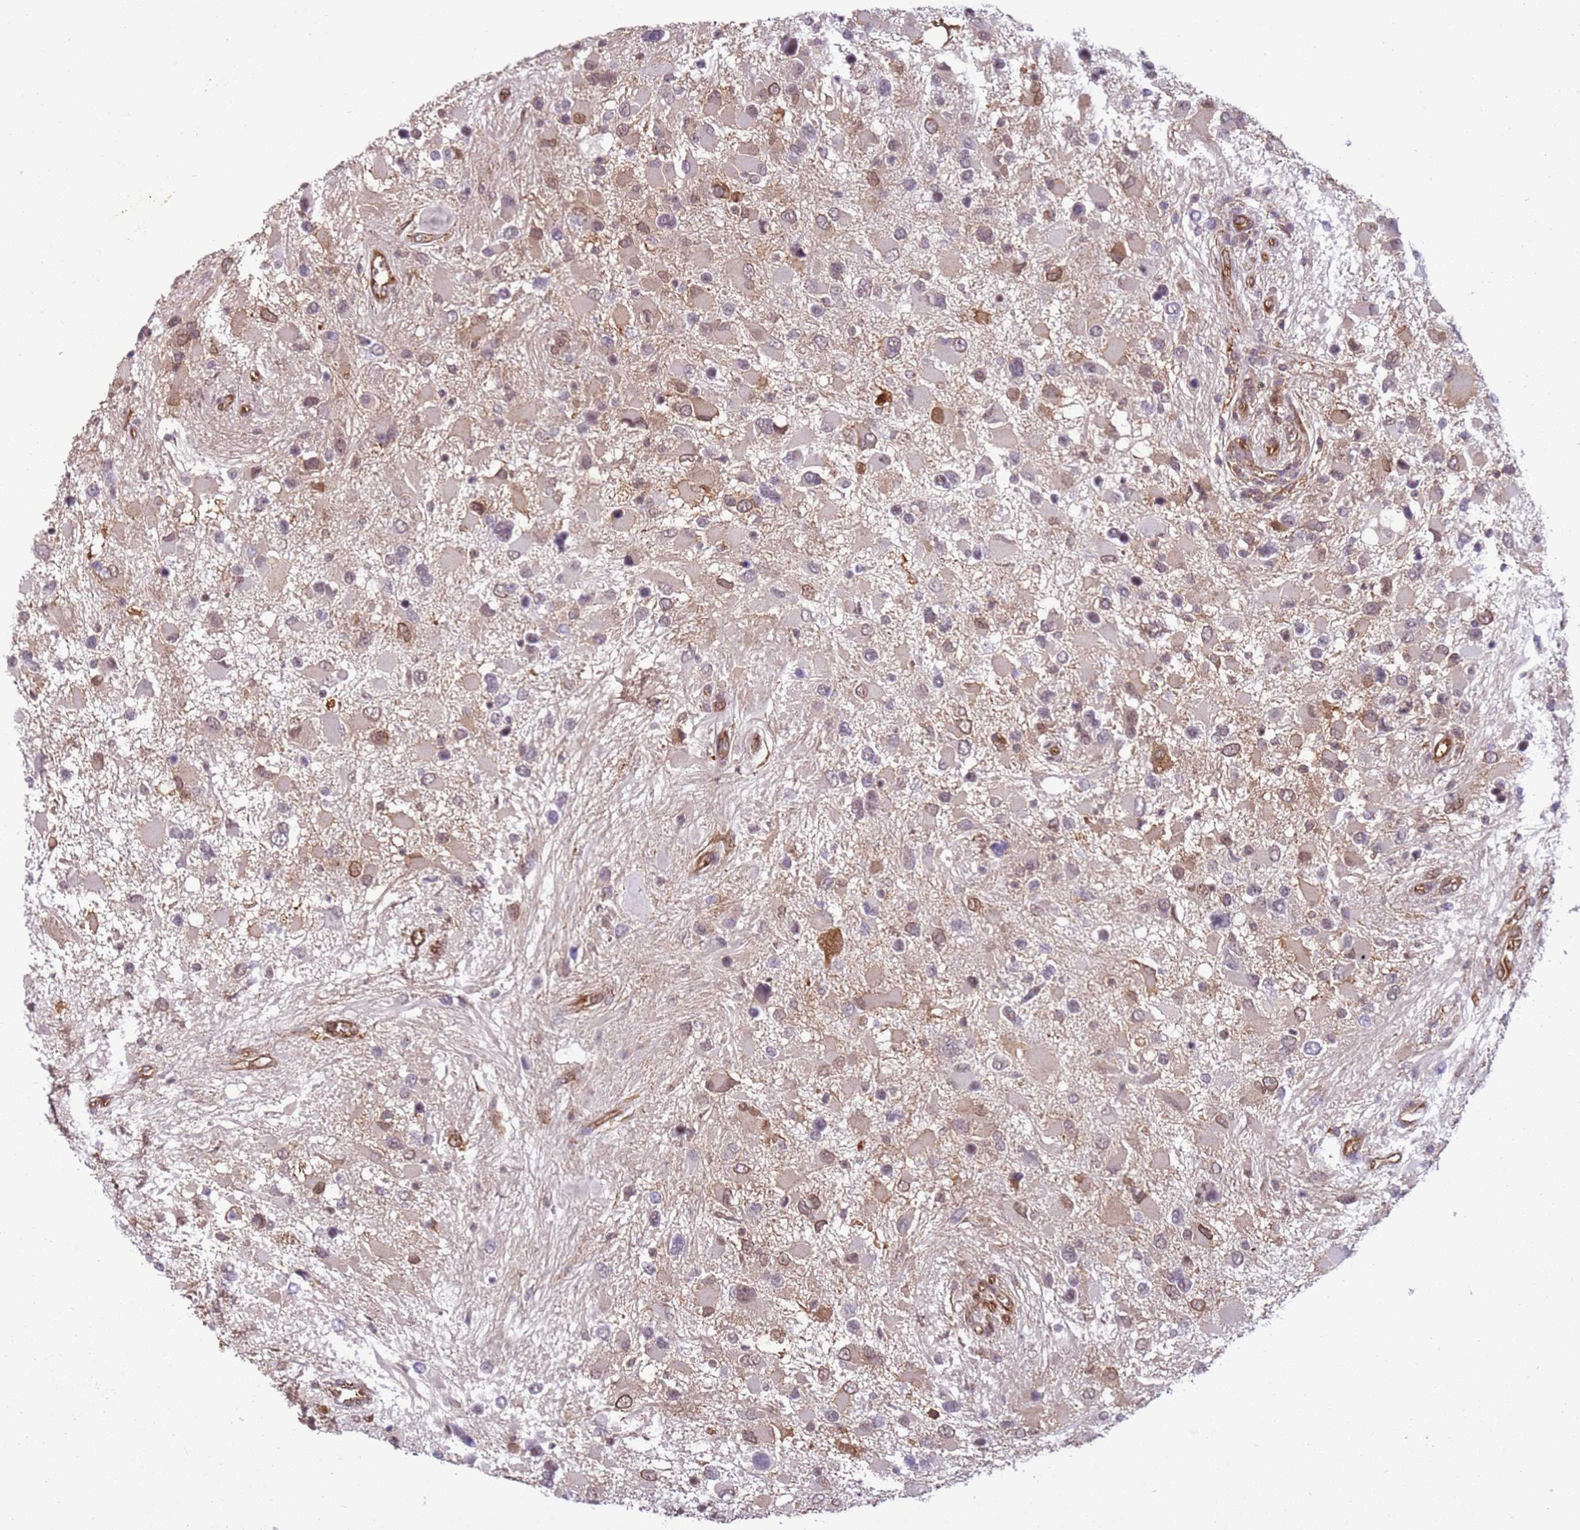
{"staining": {"intensity": "moderate", "quantity": "<25%", "location": "cytoplasmic/membranous,nuclear"}, "tissue": "glioma", "cell_type": "Tumor cells", "image_type": "cancer", "snomed": [{"axis": "morphology", "description": "Glioma, malignant, High grade"}, {"axis": "topography", "description": "Brain"}], "caption": "Human glioma stained with a brown dye shows moderate cytoplasmic/membranous and nuclear positive positivity in approximately <25% of tumor cells.", "gene": "GABRE", "patient": {"sex": "male", "age": 53}}